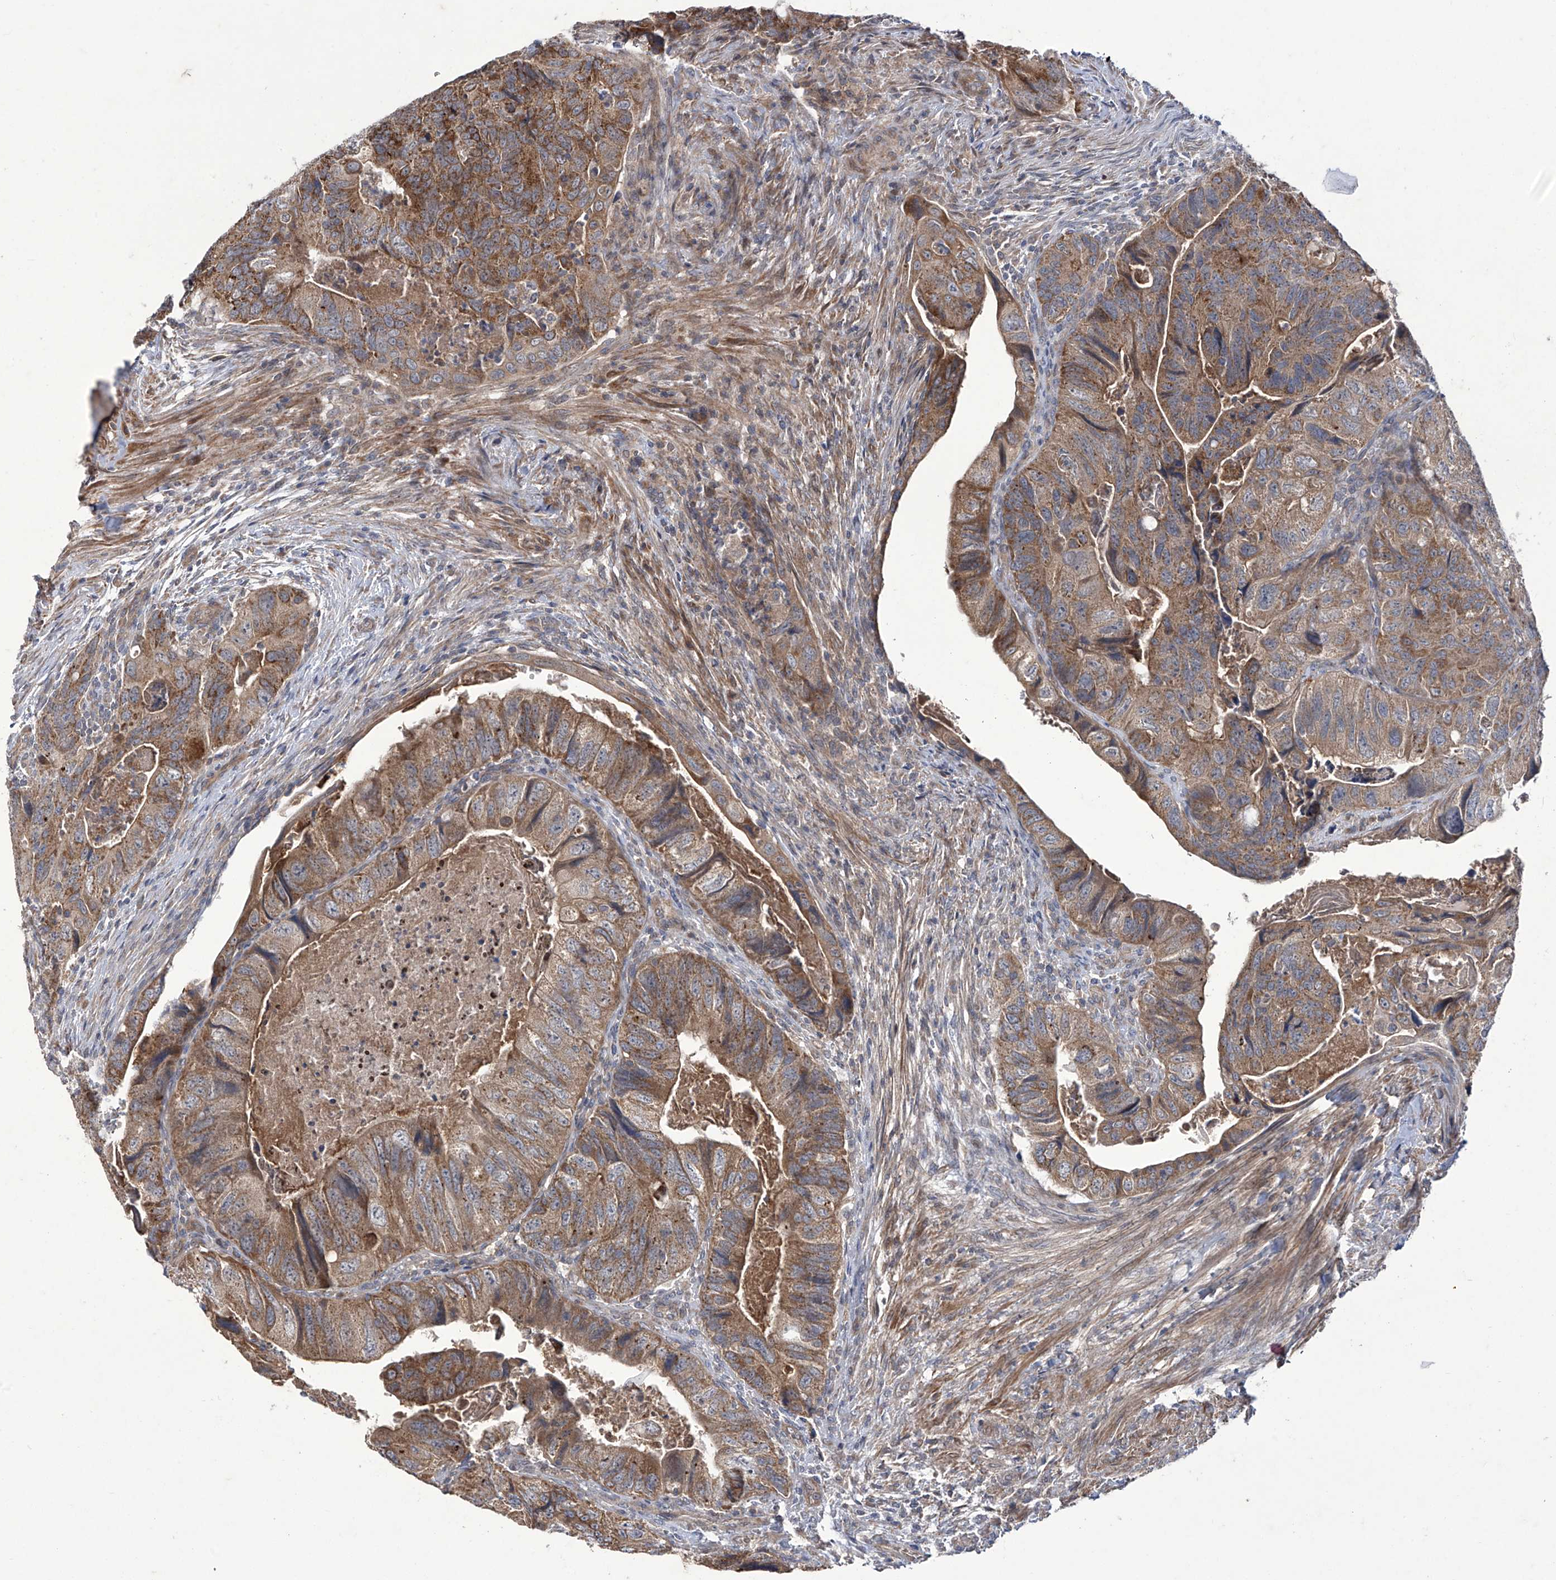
{"staining": {"intensity": "moderate", "quantity": ">75%", "location": "cytoplasmic/membranous"}, "tissue": "colorectal cancer", "cell_type": "Tumor cells", "image_type": "cancer", "snomed": [{"axis": "morphology", "description": "Adenocarcinoma, NOS"}, {"axis": "topography", "description": "Rectum"}], "caption": "Tumor cells show medium levels of moderate cytoplasmic/membranous expression in approximately >75% of cells in human colorectal cancer.", "gene": "TRIM60", "patient": {"sex": "male", "age": 63}}